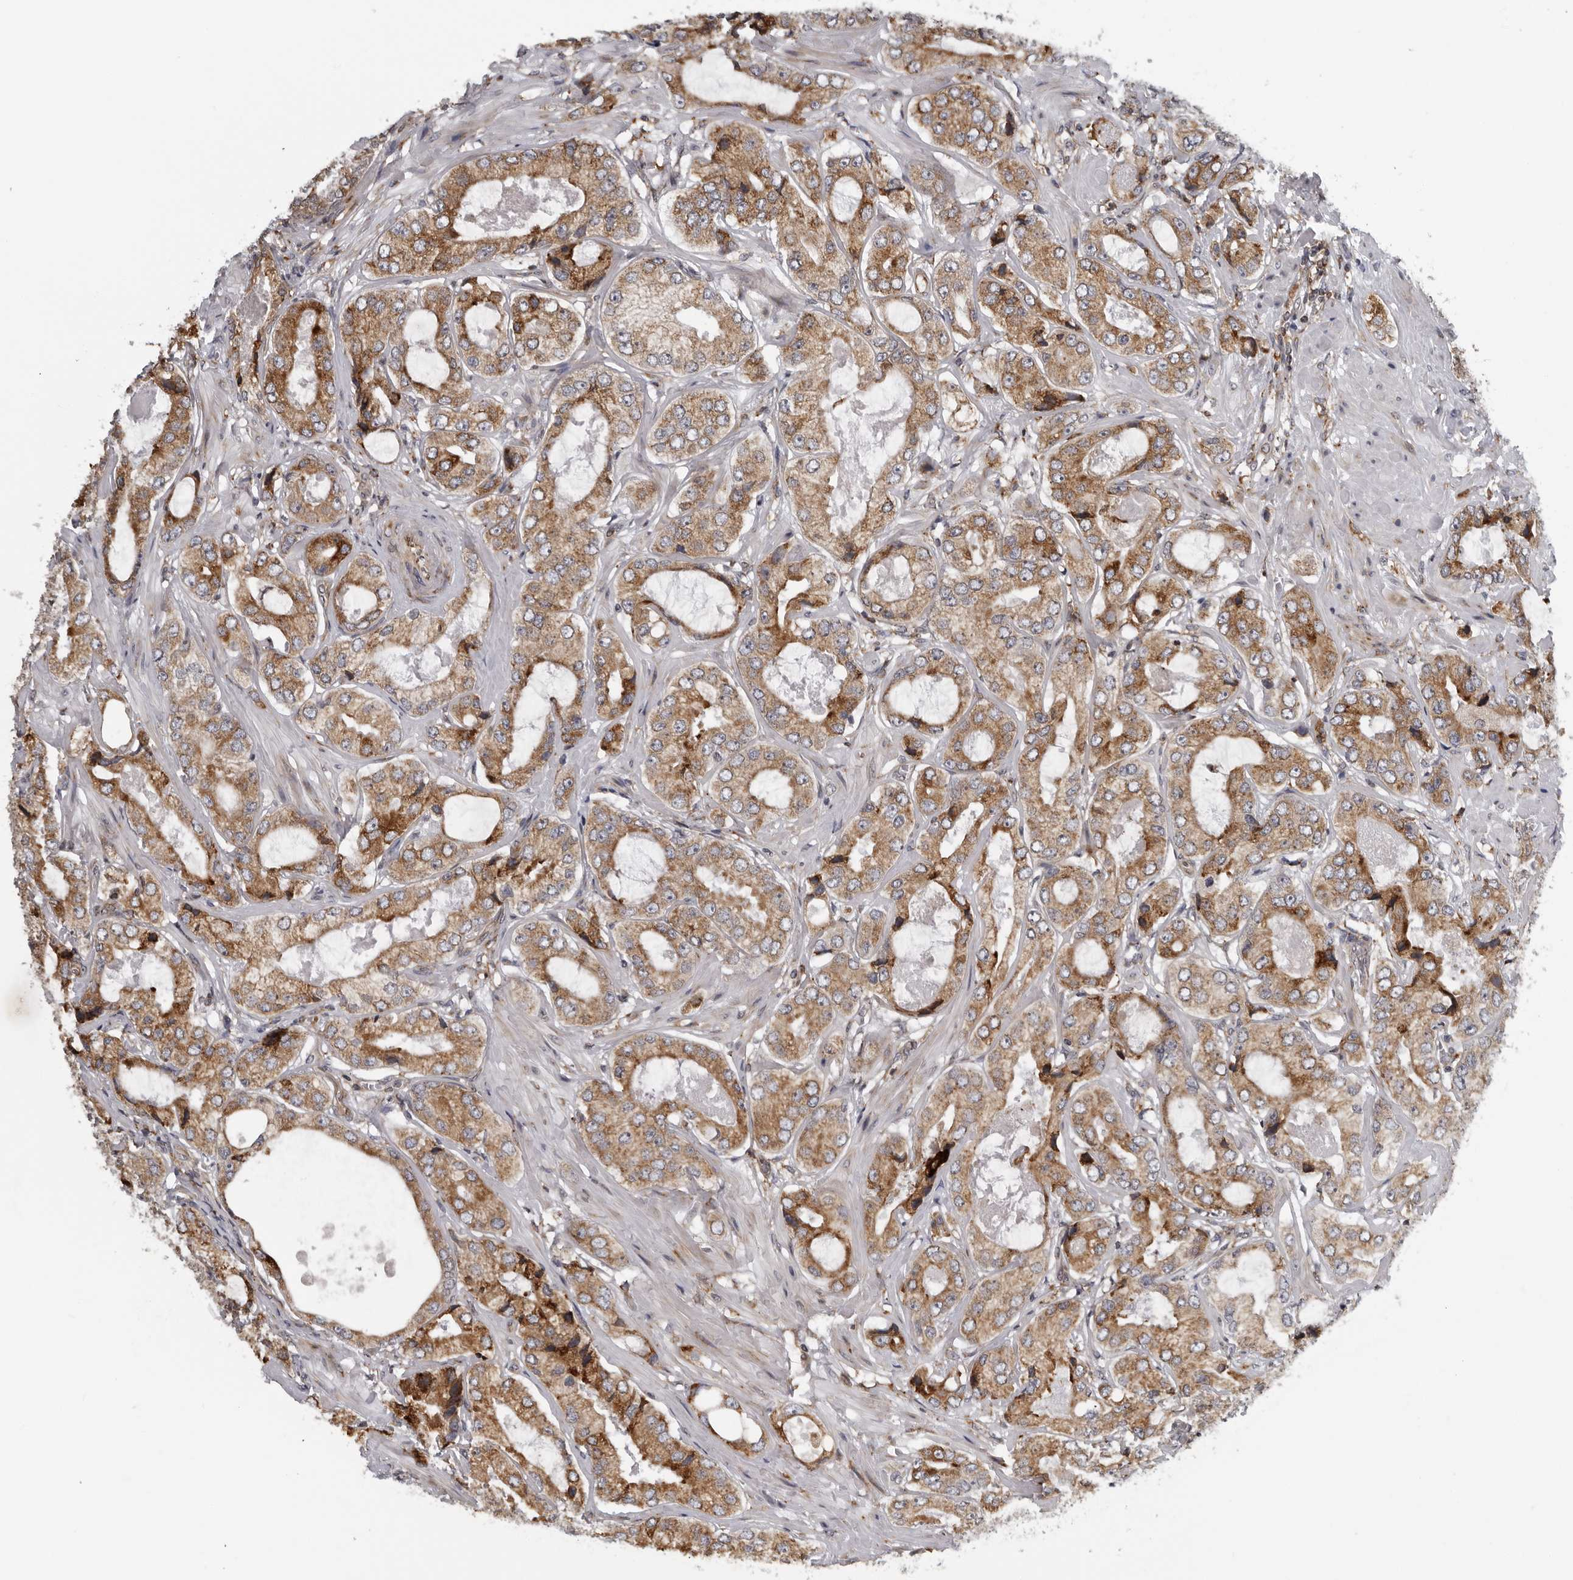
{"staining": {"intensity": "moderate", "quantity": ">75%", "location": "cytoplasmic/membranous"}, "tissue": "prostate cancer", "cell_type": "Tumor cells", "image_type": "cancer", "snomed": [{"axis": "morphology", "description": "Adenocarcinoma, High grade"}, {"axis": "topography", "description": "Prostate"}], "caption": "Immunohistochemistry (DAB (3,3'-diaminobenzidine)) staining of prostate high-grade adenocarcinoma exhibits moderate cytoplasmic/membranous protein positivity in approximately >75% of tumor cells.", "gene": "ALPK2", "patient": {"sex": "male", "age": 59}}